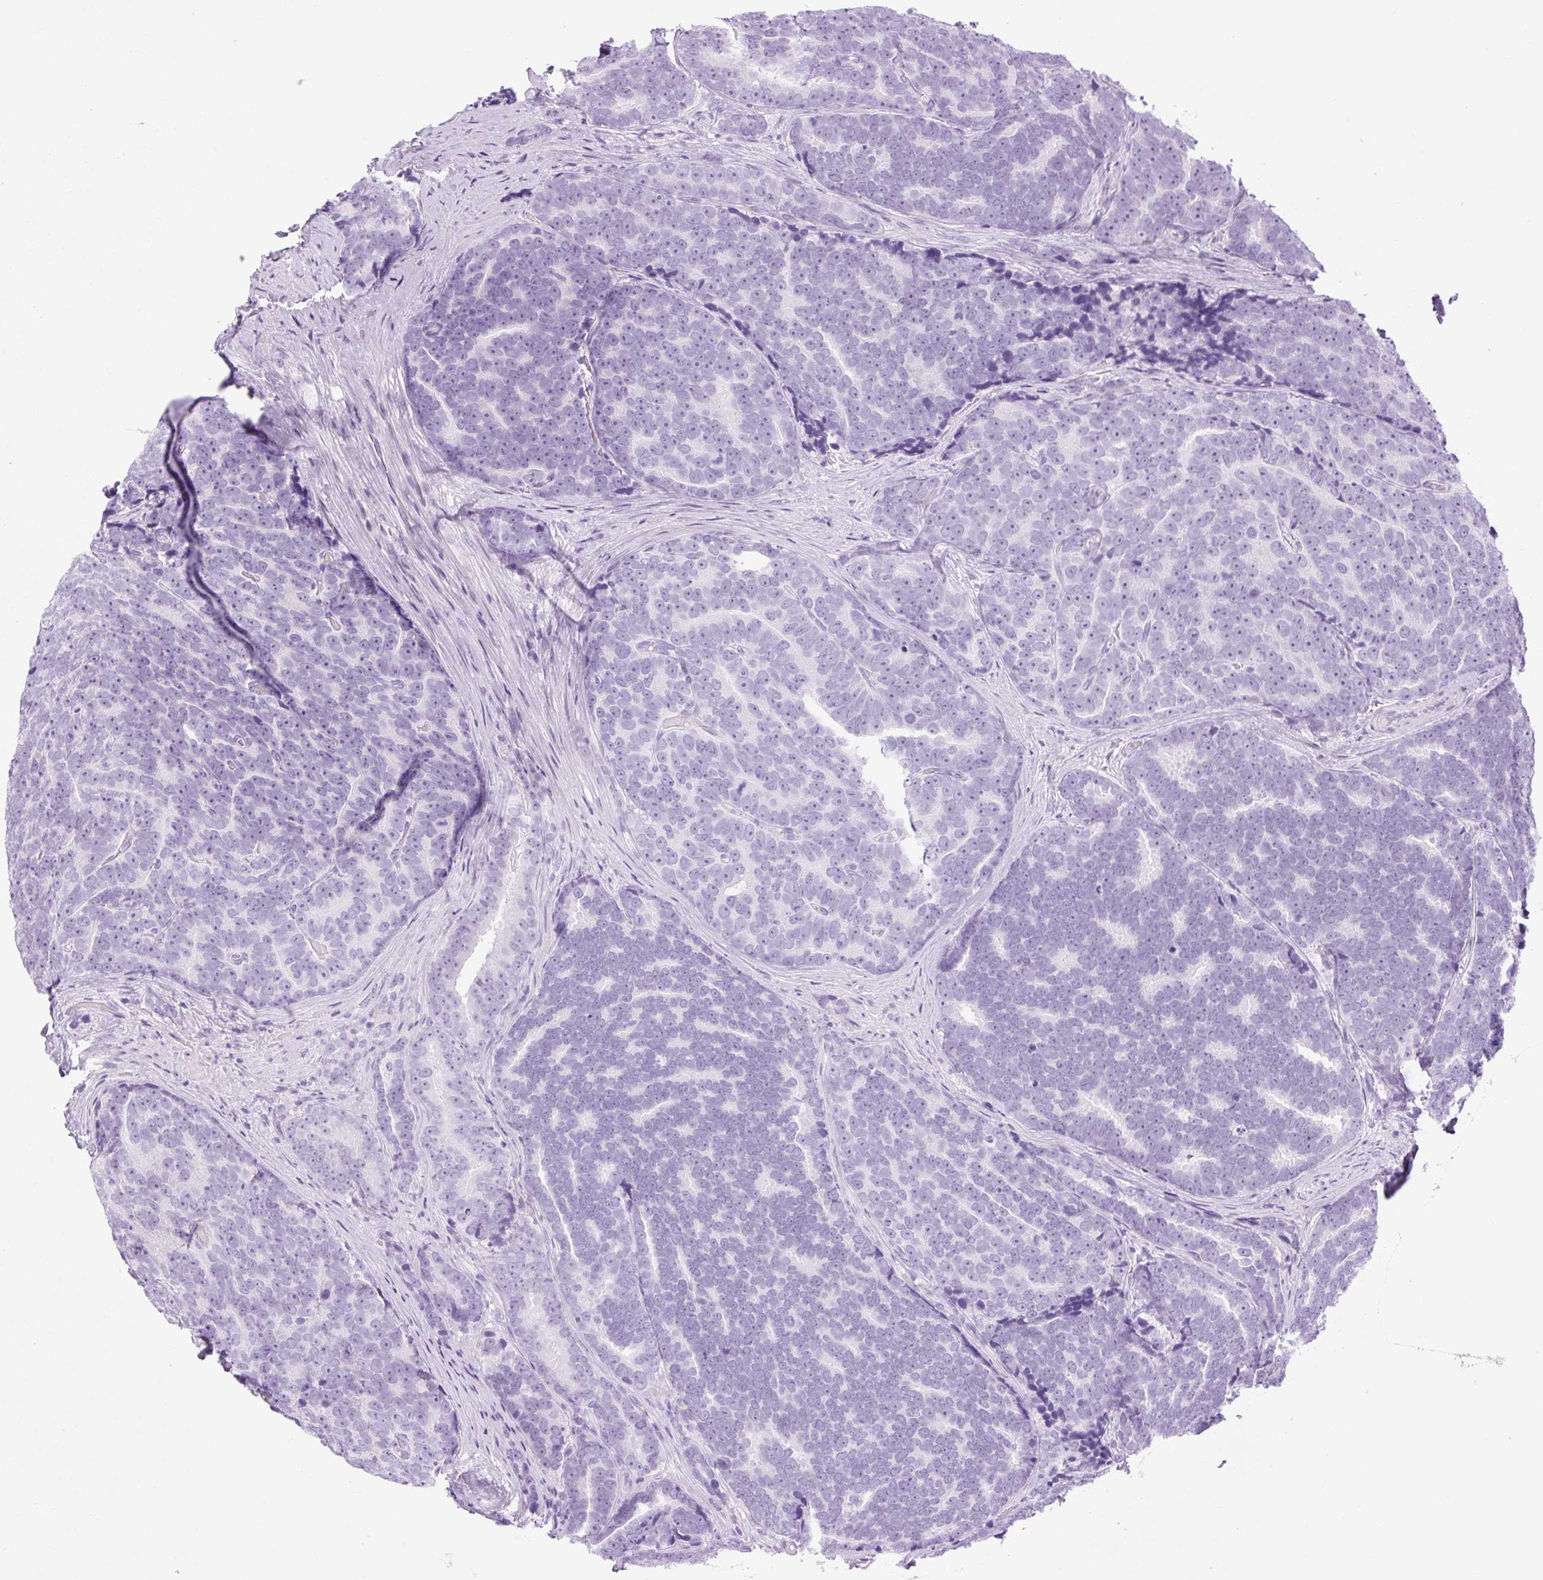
{"staining": {"intensity": "negative", "quantity": "none", "location": "none"}, "tissue": "prostate cancer", "cell_type": "Tumor cells", "image_type": "cancer", "snomed": [{"axis": "morphology", "description": "Adenocarcinoma, Low grade"}, {"axis": "topography", "description": "Prostate"}], "caption": "IHC of human prostate cancer (adenocarcinoma (low-grade)) exhibits no positivity in tumor cells. (Immunohistochemistry (ihc), brightfield microscopy, high magnification).", "gene": "SPRR4", "patient": {"sex": "male", "age": 62}}